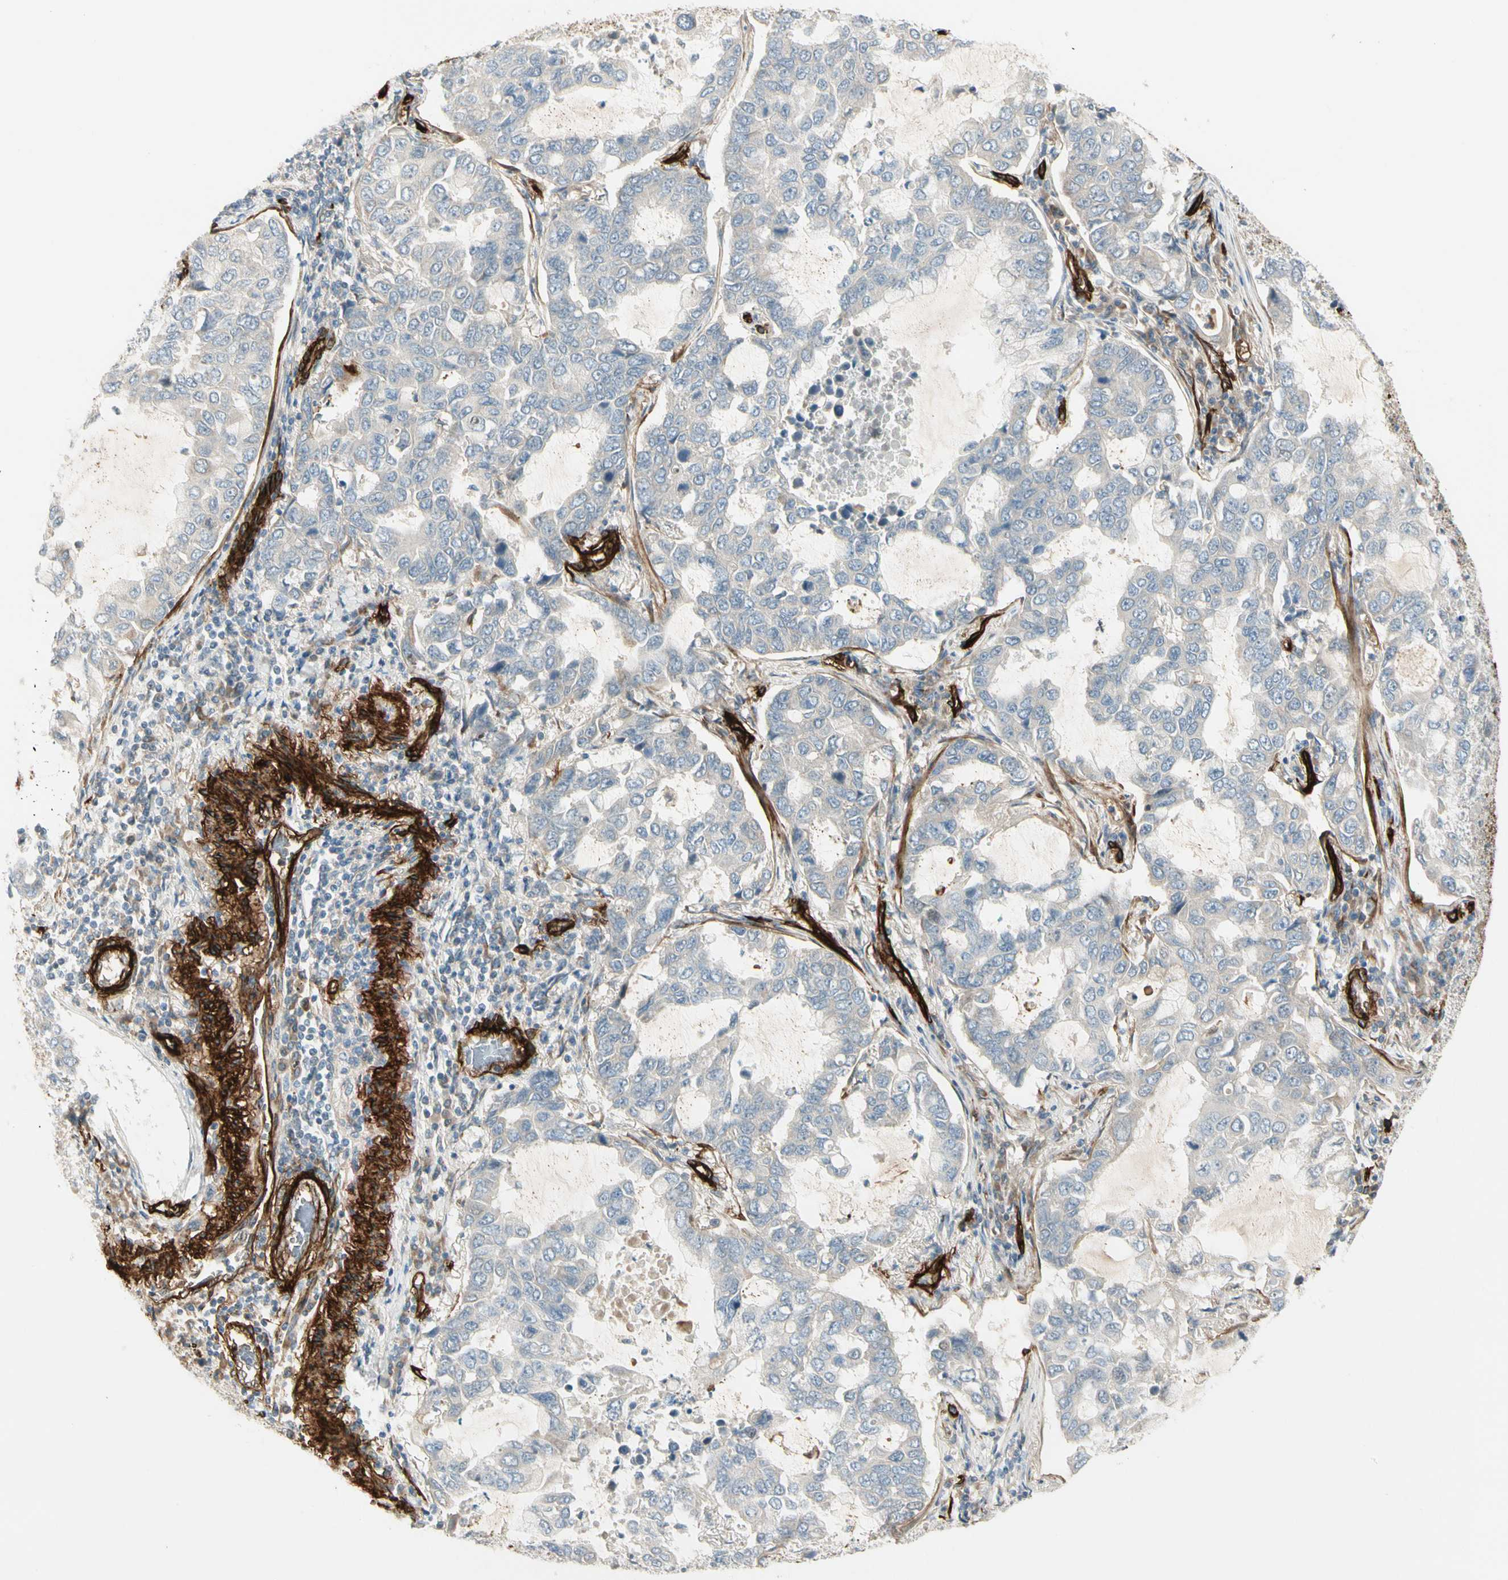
{"staining": {"intensity": "negative", "quantity": "none", "location": "none"}, "tissue": "lung cancer", "cell_type": "Tumor cells", "image_type": "cancer", "snomed": [{"axis": "morphology", "description": "Adenocarcinoma, NOS"}, {"axis": "topography", "description": "Lung"}], "caption": "This is an immunohistochemistry image of human lung adenocarcinoma. There is no expression in tumor cells.", "gene": "MCAM", "patient": {"sex": "male", "age": 64}}